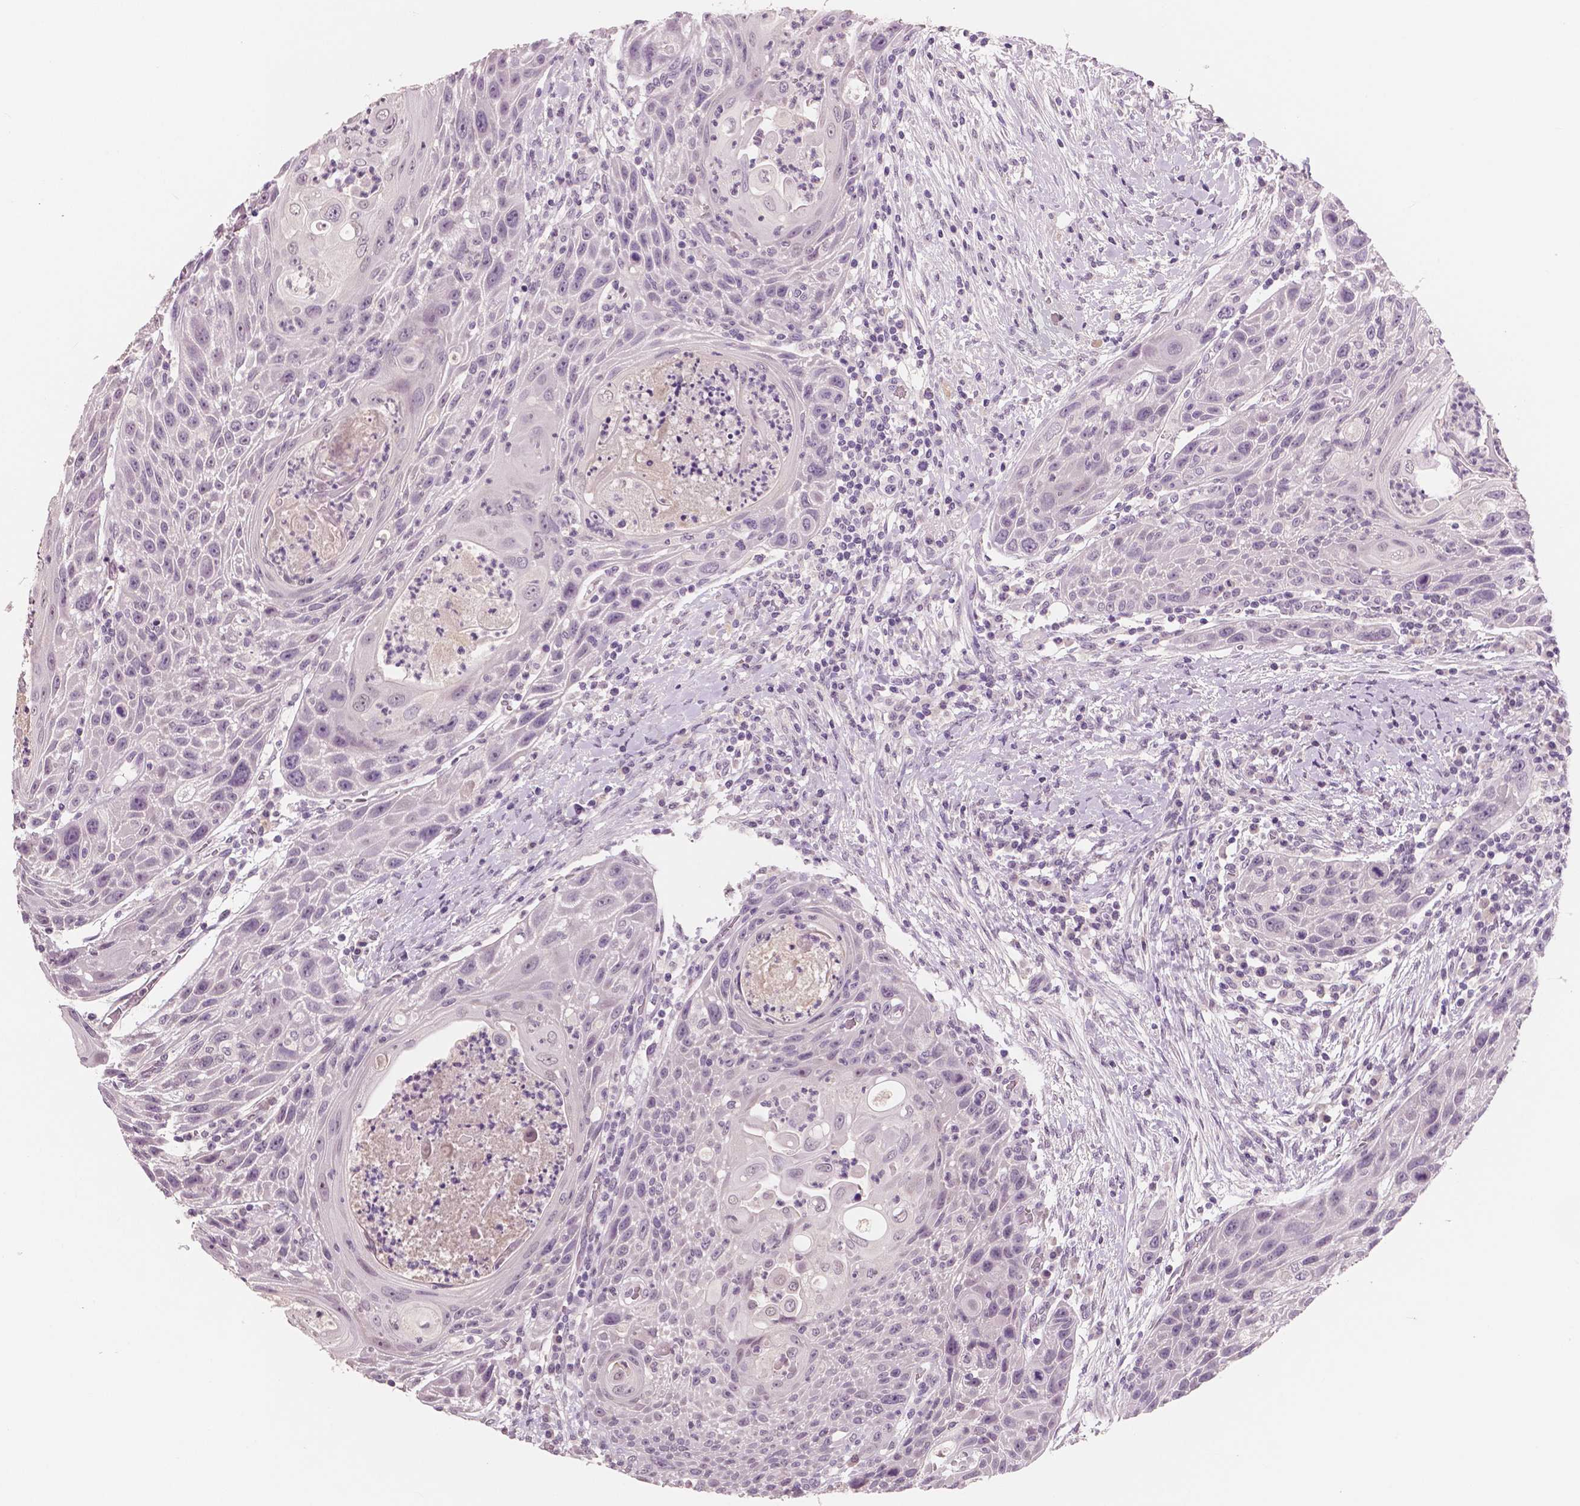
{"staining": {"intensity": "negative", "quantity": "none", "location": "none"}, "tissue": "head and neck cancer", "cell_type": "Tumor cells", "image_type": "cancer", "snomed": [{"axis": "morphology", "description": "Squamous cell carcinoma, NOS"}, {"axis": "topography", "description": "Head-Neck"}], "caption": "IHC micrograph of neoplastic tissue: human head and neck cancer stained with DAB (3,3'-diaminobenzidine) exhibits no significant protein expression in tumor cells.", "gene": "NECAB1", "patient": {"sex": "male", "age": 69}}